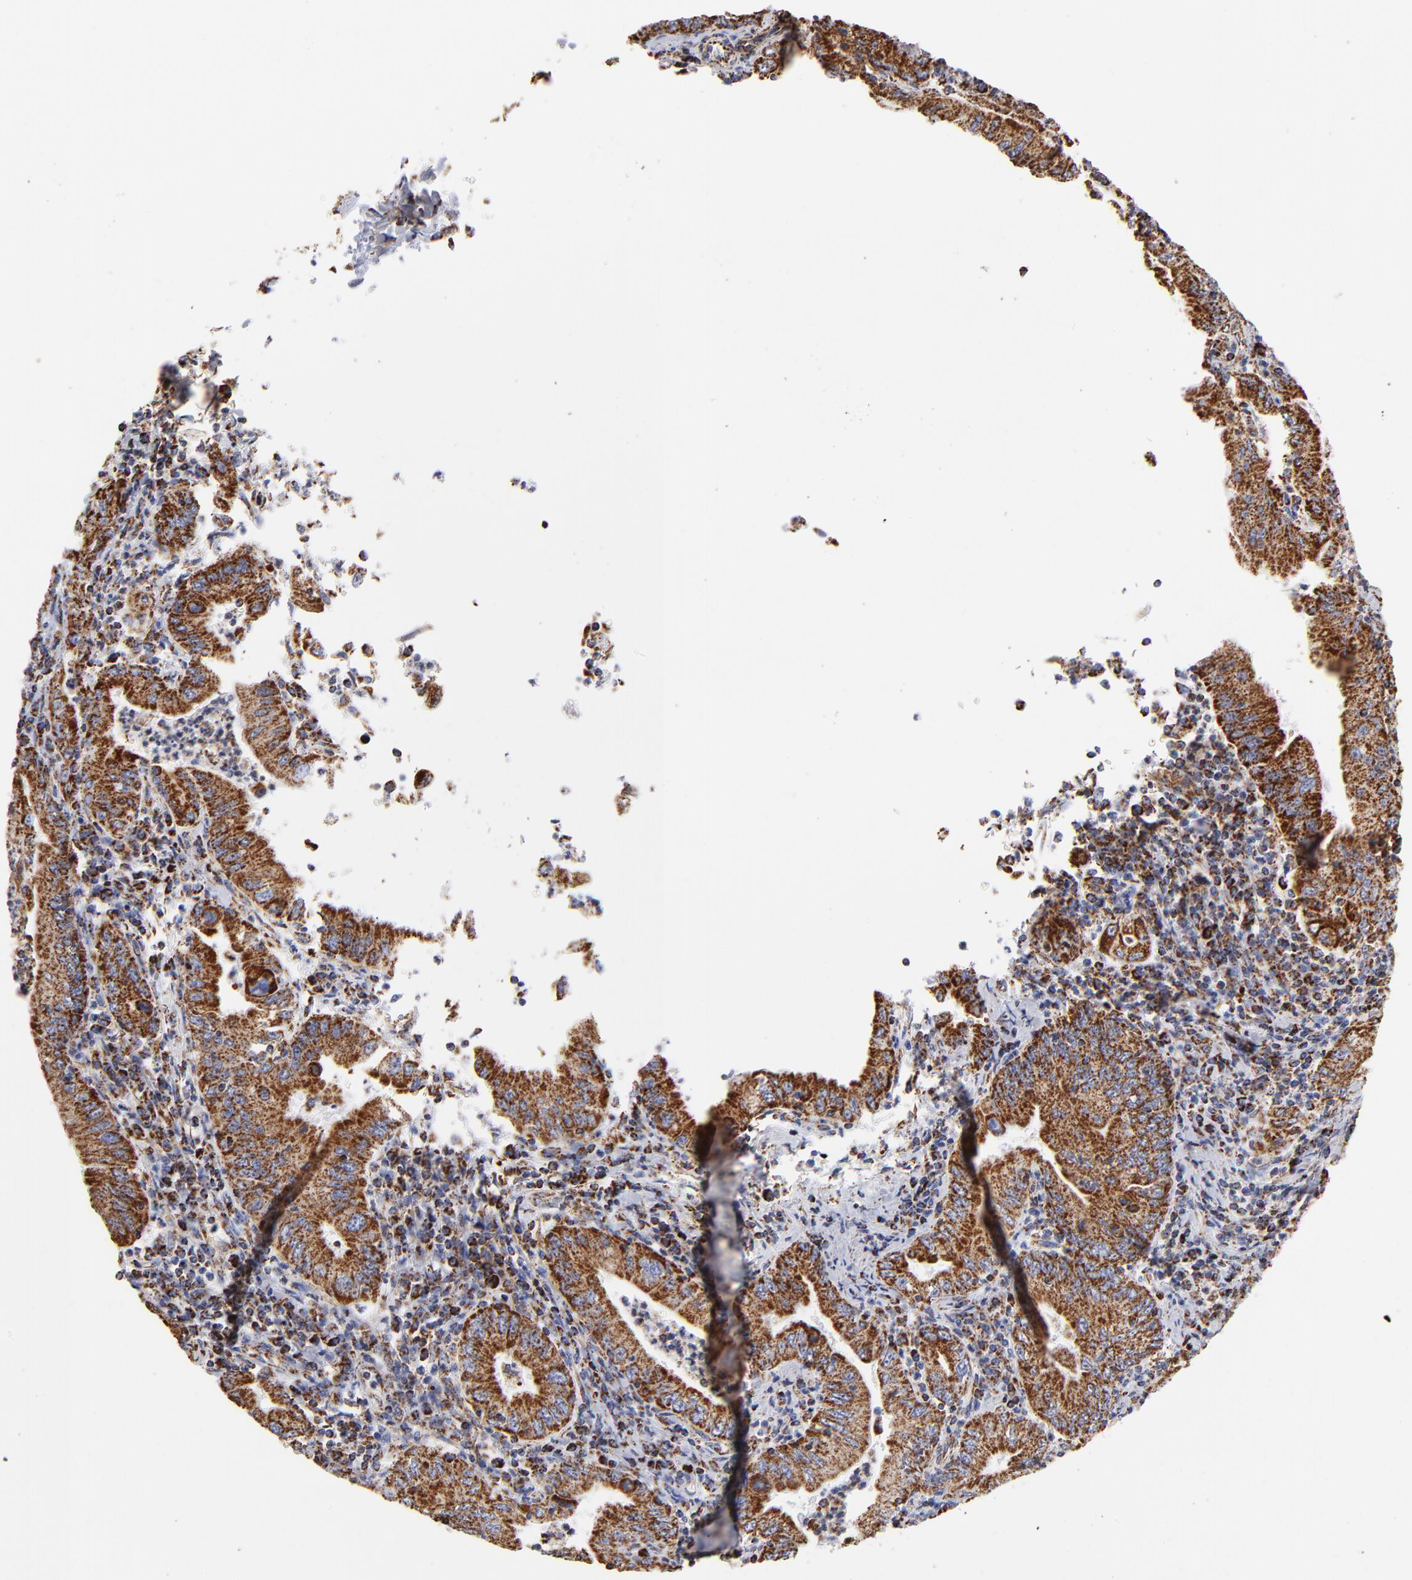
{"staining": {"intensity": "strong", "quantity": ">75%", "location": "cytoplasmic/membranous"}, "tissue": "stomach cancer", "cell_type": "Tumor cells", "image_type": "cancer", "snomed": [{"axis": "morphology", "description": "Normal tissue, NOS"}, {"axis": "morphology", "description": "Adenocarcinoma, NOS"}, {"axis": "topography", "description": "Esophagus"}, {"axis": "topography", "description": "Stomach, upper"}, {"axis": "topography", "description": "Peripheral nerve tissue"}], "caption": "Stomach cancer (adenocarcinoma) was stained to show a protein in brown. There is high levels of strong cytoplasmic/membranous expression in about >75% of tumor cells.", "gene": "PHB1", "patient": {"sex": "male", "age": 62}}